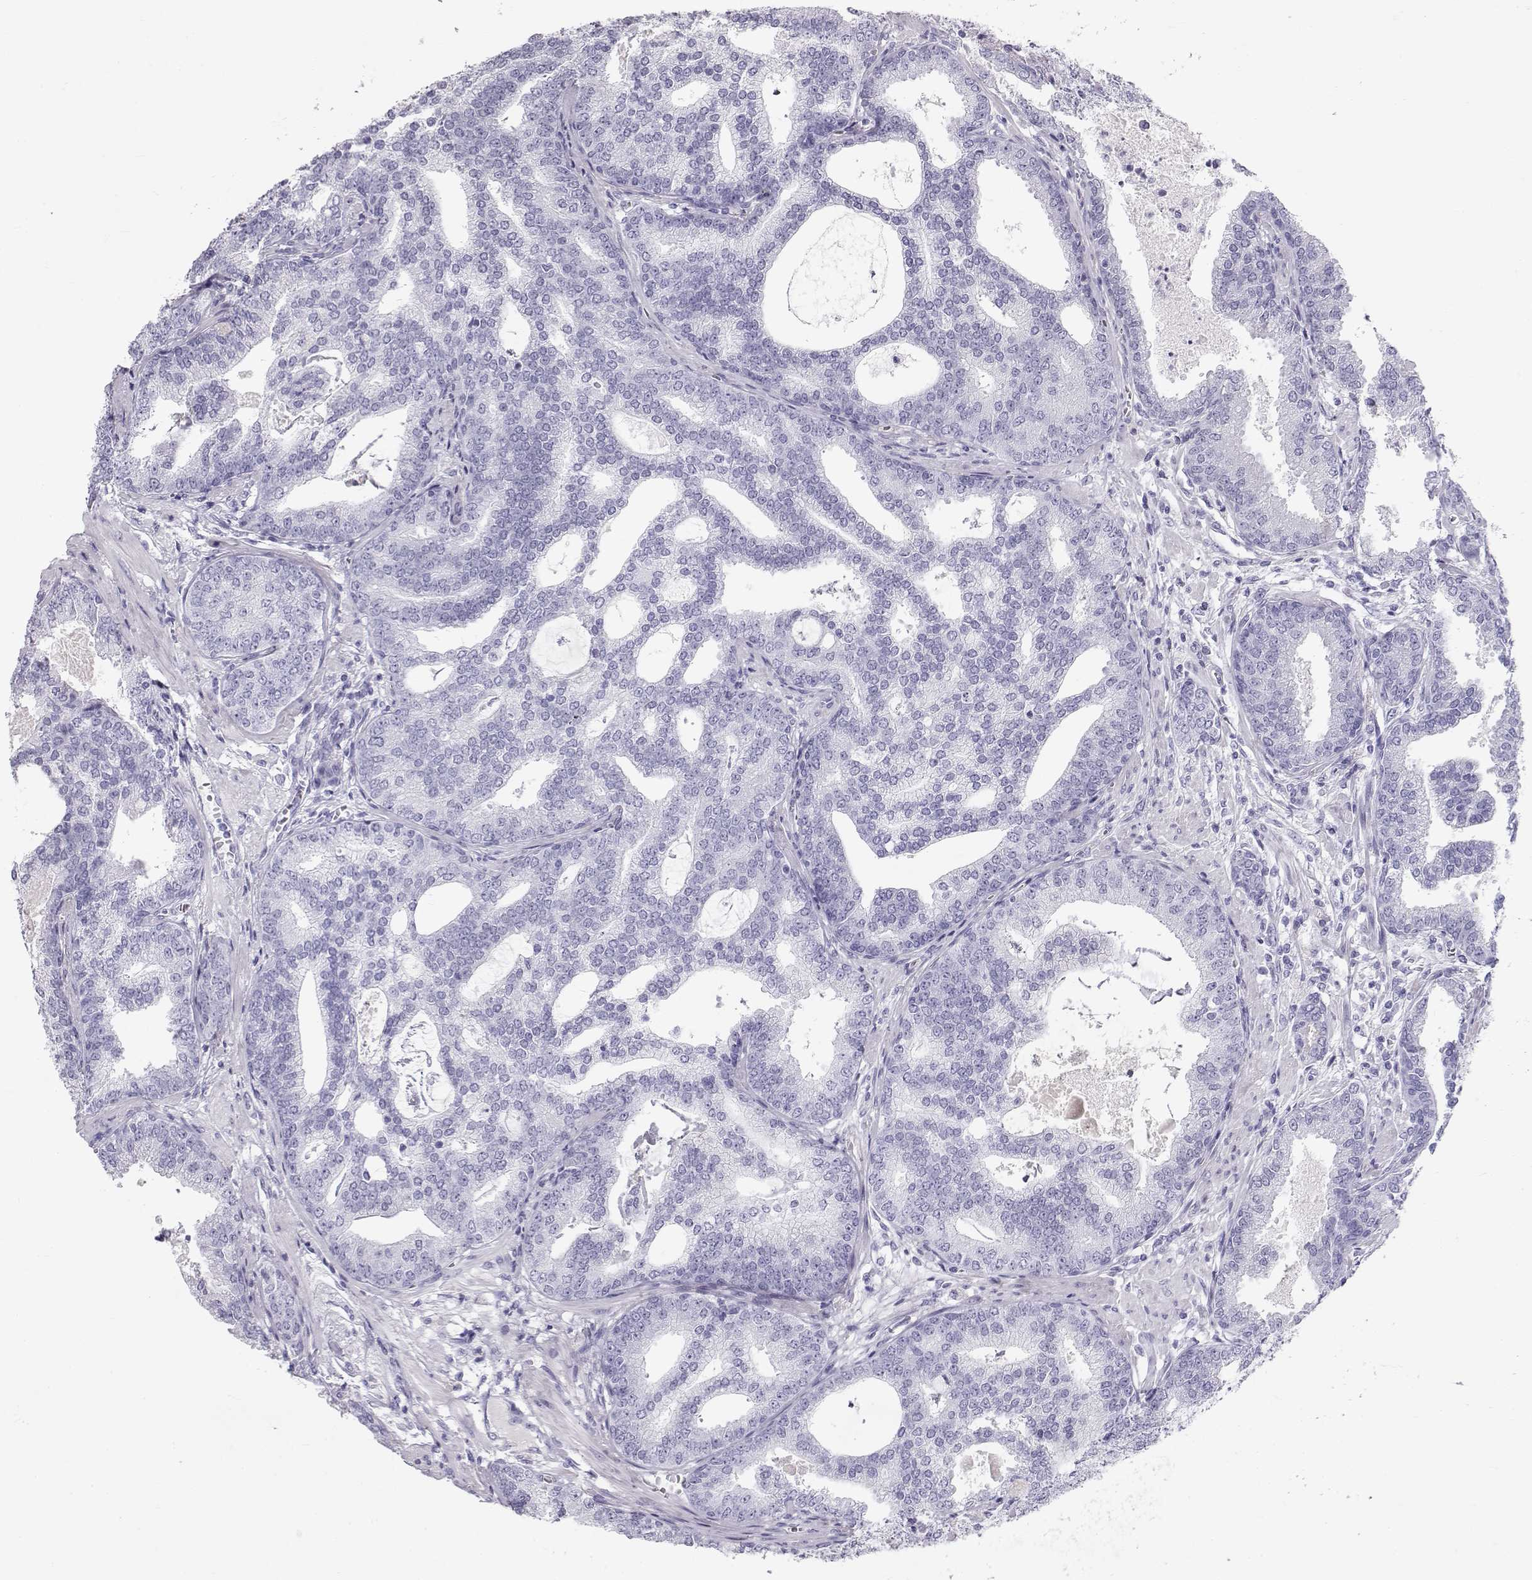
{"staining": {"intensity": "negative", "quantity": "none", "location": "none"}, "tissue": "prostate cancer", "cell_type": "Tumor cells", "image_type": "cancer", "snomed": [{"axis": "morphology", "description": "Adenocarcinoma, NOS"}, {"axis": "topography", "description": "Prostate"}], "caption": "Prostate cancer was stained to show a protein in brown. There is no significant positivity in tumor cells.", "gene": "RD3", "patient": {"sex": "male", "age": 64}}